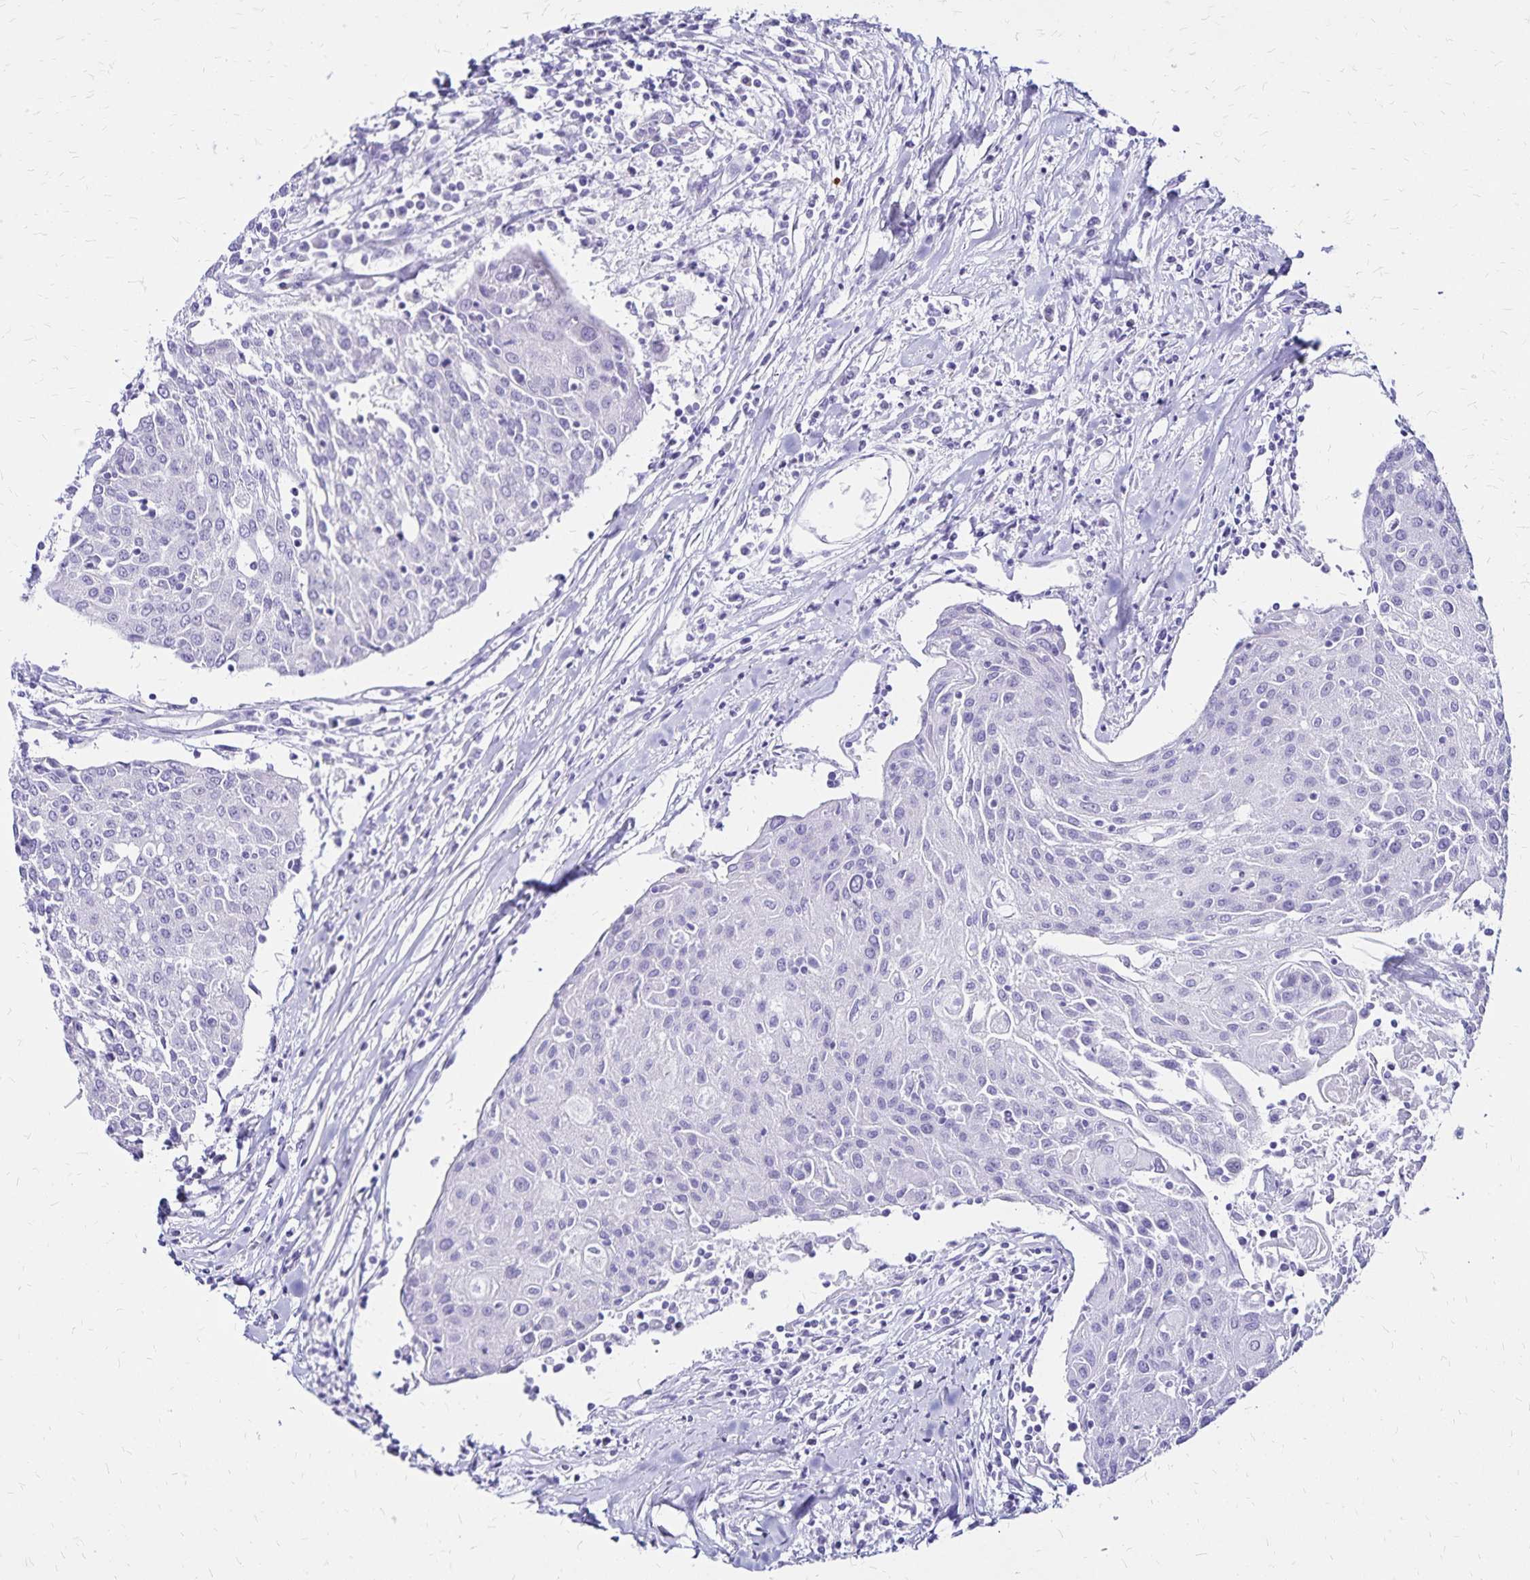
{"staining": {"intensity": "negative", "quantity": "none", "location": "none"}, "tissue": "urothelial cancer", "cell_type": "Tumor cells", "image_type": "cancer", "snomed": [{"axis": "morphology", "description": "Urothelial carcinoma, High grade"}, {"axis": "topography", "description": "Urinary bladder"}], "caption": "An image of urothelial cancer stained for a protein shows no brown staining in tumor cells. The staining was performed using DAB (3,3'-diaminobenzidine) to visualize the protein expression in brown, while the nuclei were stained in blue with hematoxylin (Magnification: 20x).", "gene": "LIN28B", "patient": {"sex": "female", "age": 85}}